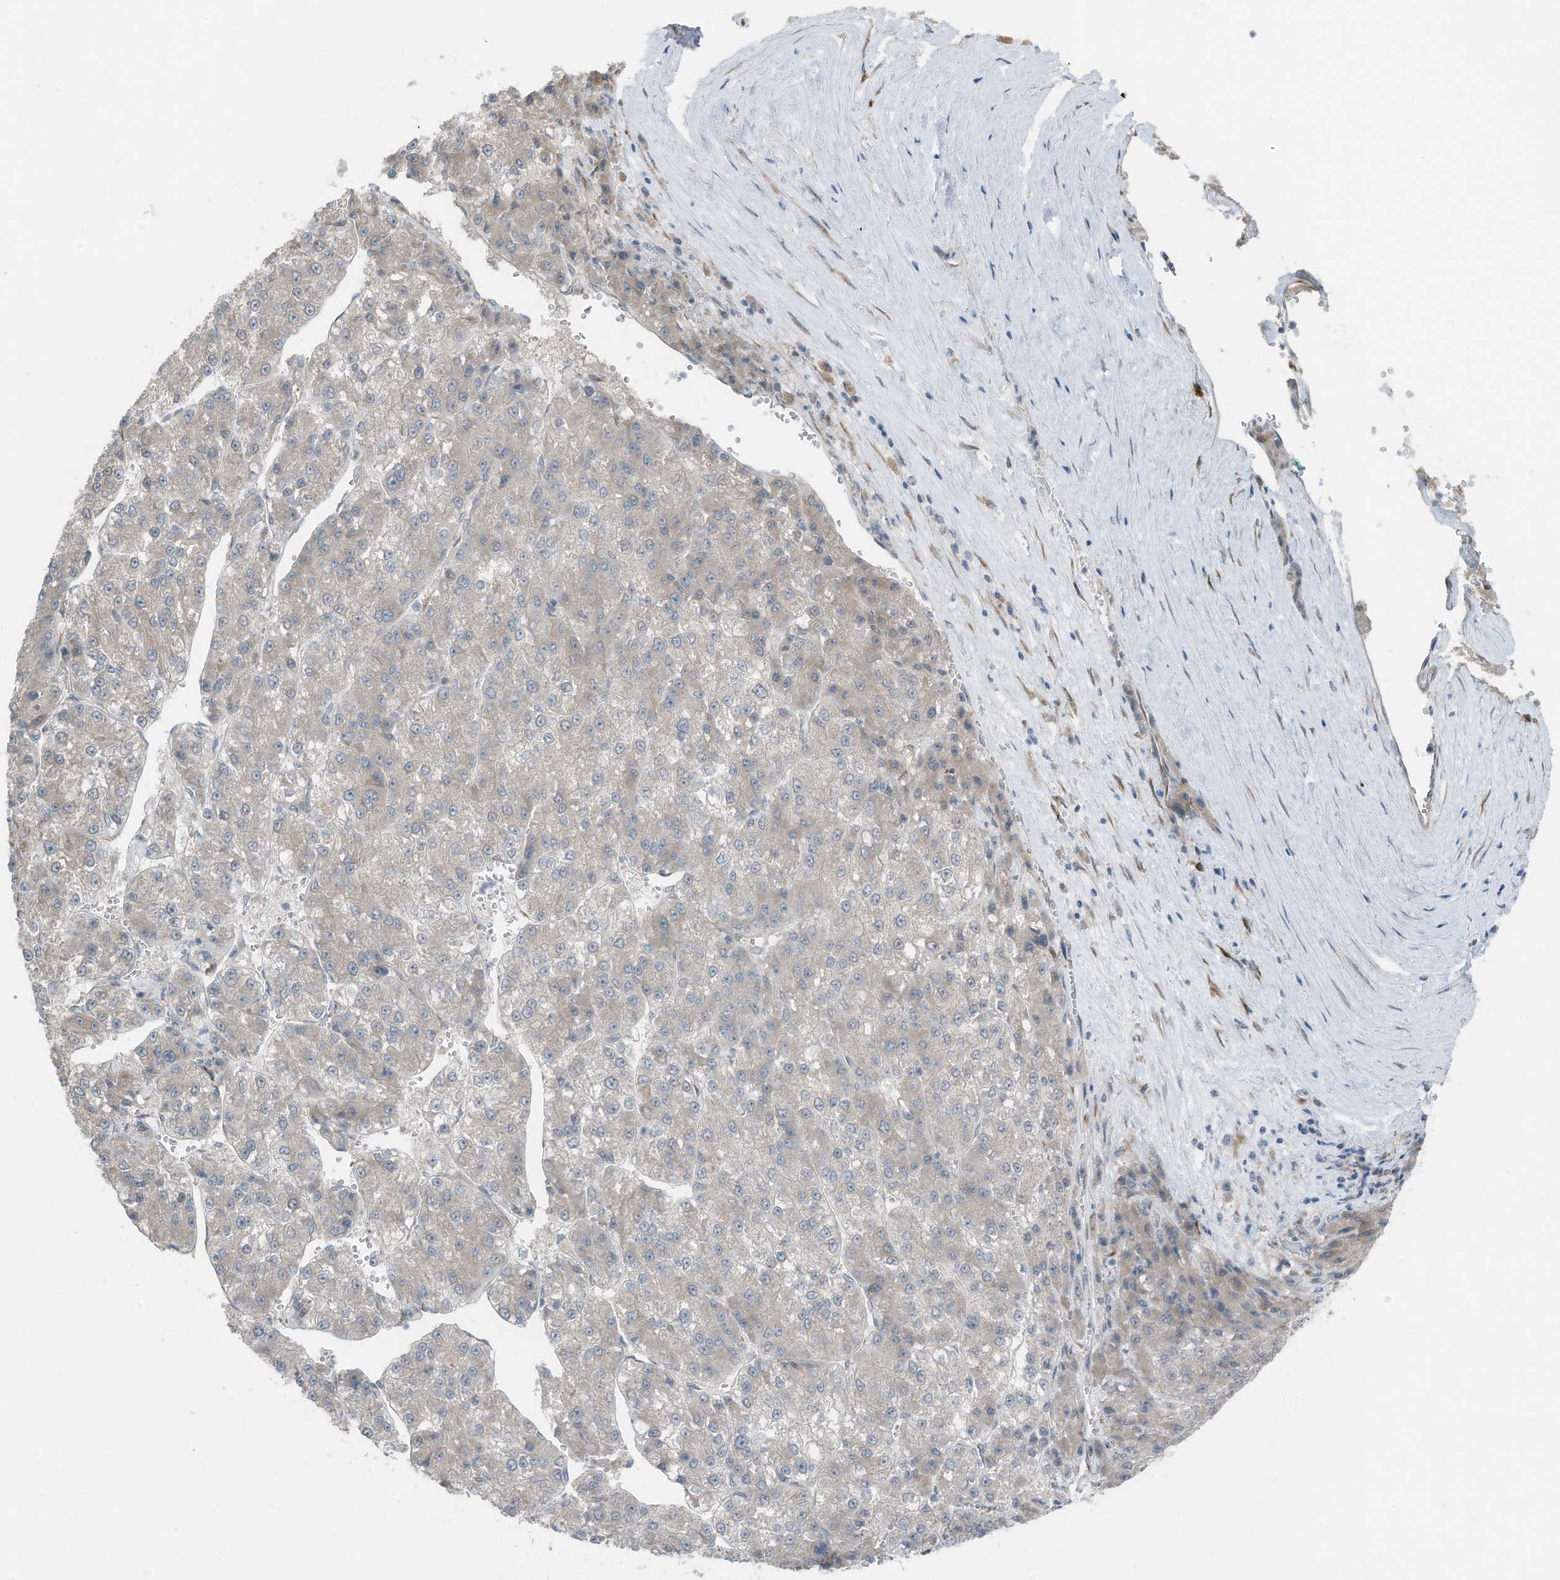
{"staining": {"intensity": "negative", "quantity": "none", "location": "none"}, "tissue": "liver cancer", "cell_type": "Tumor cells", "image_type": "cancer", "snomed": [{"axis": "morphology", "description": "Carcinoma, Hepatocellular, NOS"}, {"axis": "topography", "description": "Liver"}], "caption": "Immunohistochemical staining of liver cancer demonstrates no significant positivity in tumor cells. The staining is performed using DAB brown chromogen with nuclei counter-stained in using hematoxylin.", "gene": "ARHGEF33", "patient": {"sex": "female", "age": 73}}